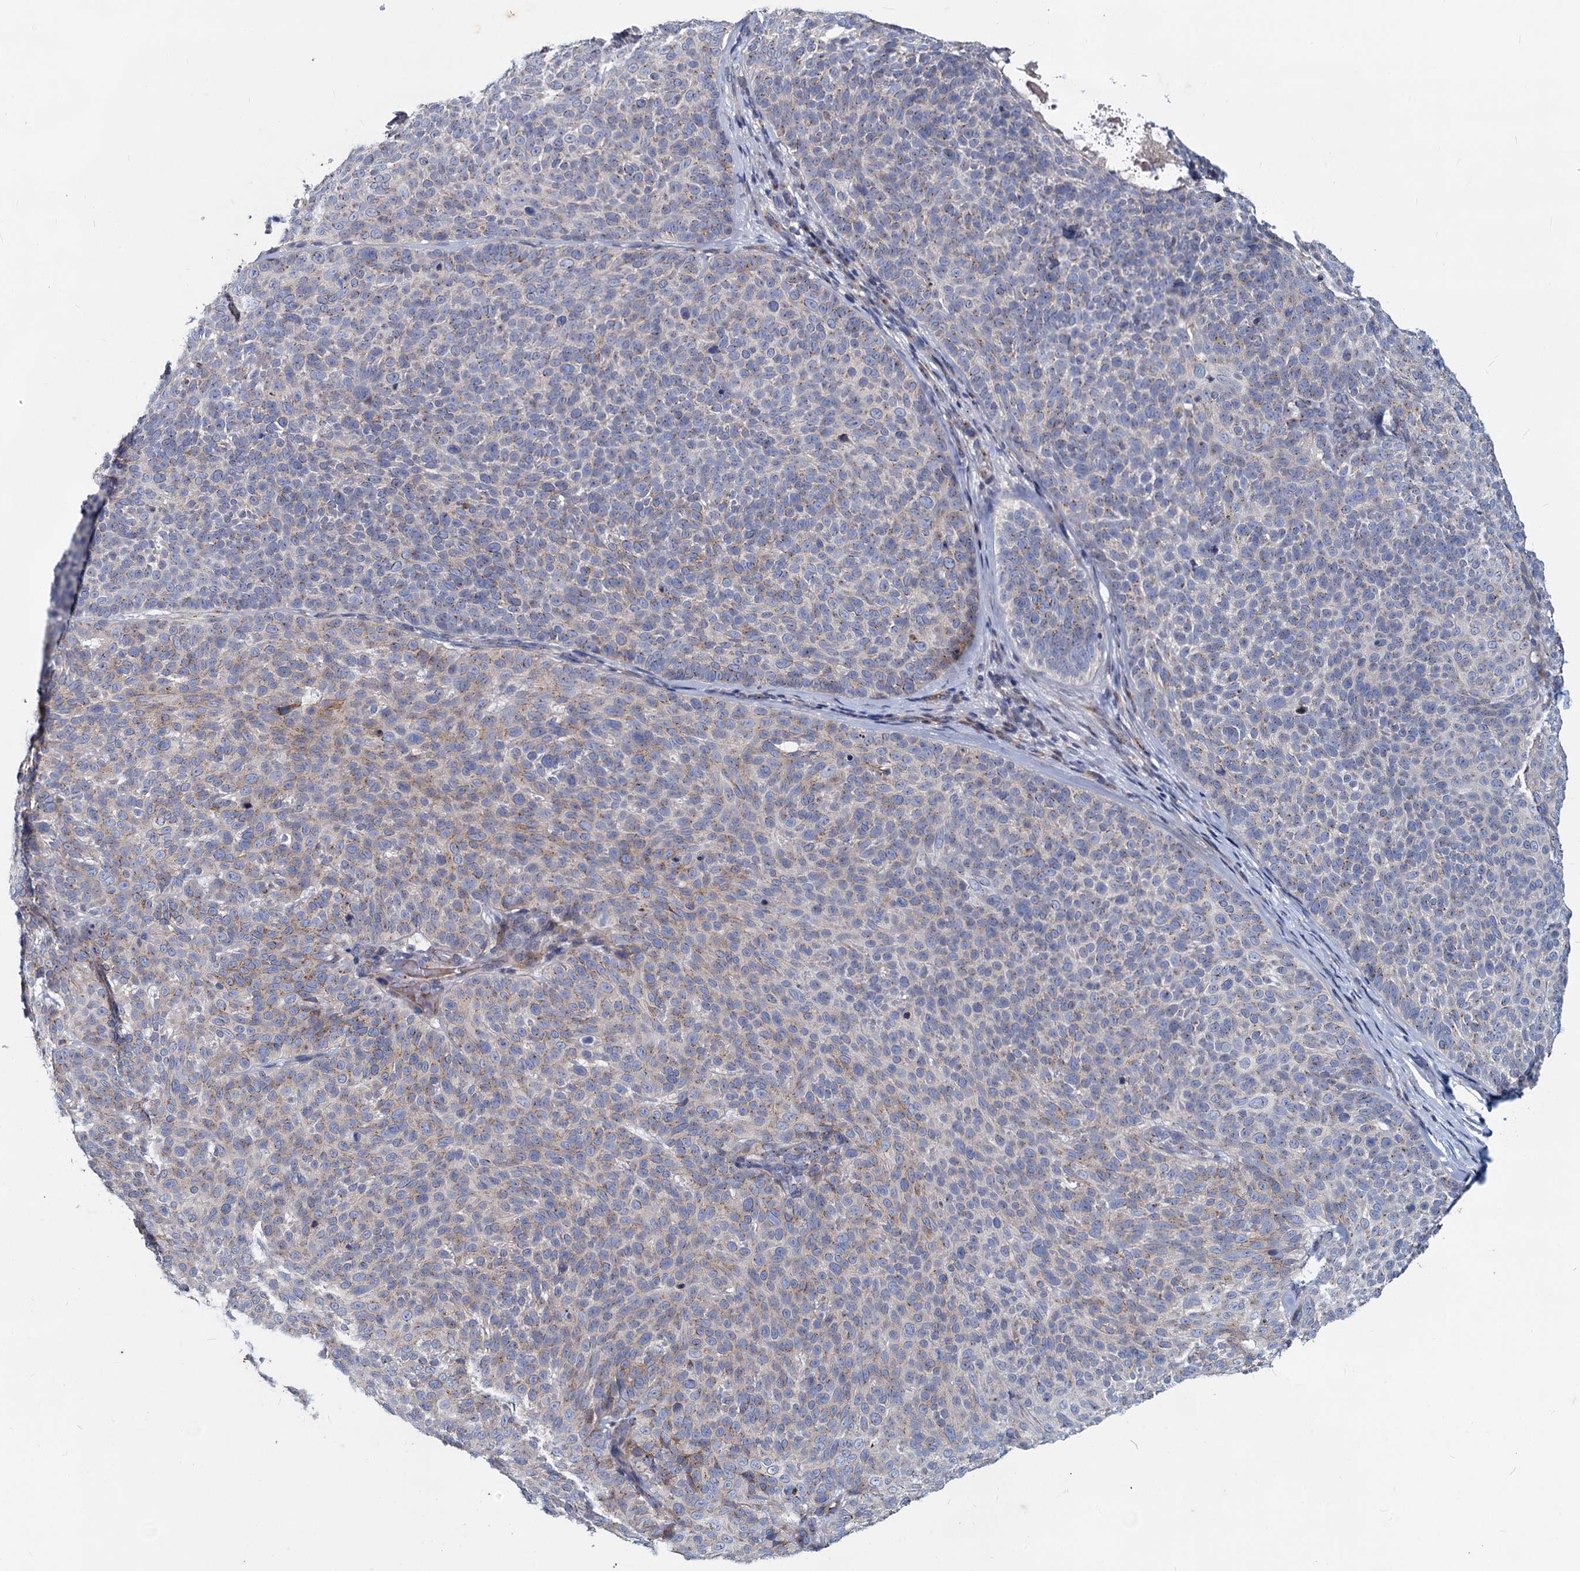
{"staining": {"intensity": "weak", "quantity": "<25%", "location": "cytoplasmic/membranous"}, "tissue": "skin cancer", "cell_type": "Tumor cells", "image_type": "cancer", "snomed": [{"axis": "morphology", "description": "Basal cell carcinoma"}, {"axis": "topography", "description": "Skin"}], "caption": "DAB (3,3'-diaminobenzidine) immunohistochemical staining of skin cancer (basal cell carcinoma) reveals no significant positivity in tumor cells.", "gene": "AGBL4", "patient": {"sex": "male", "age": 85}}